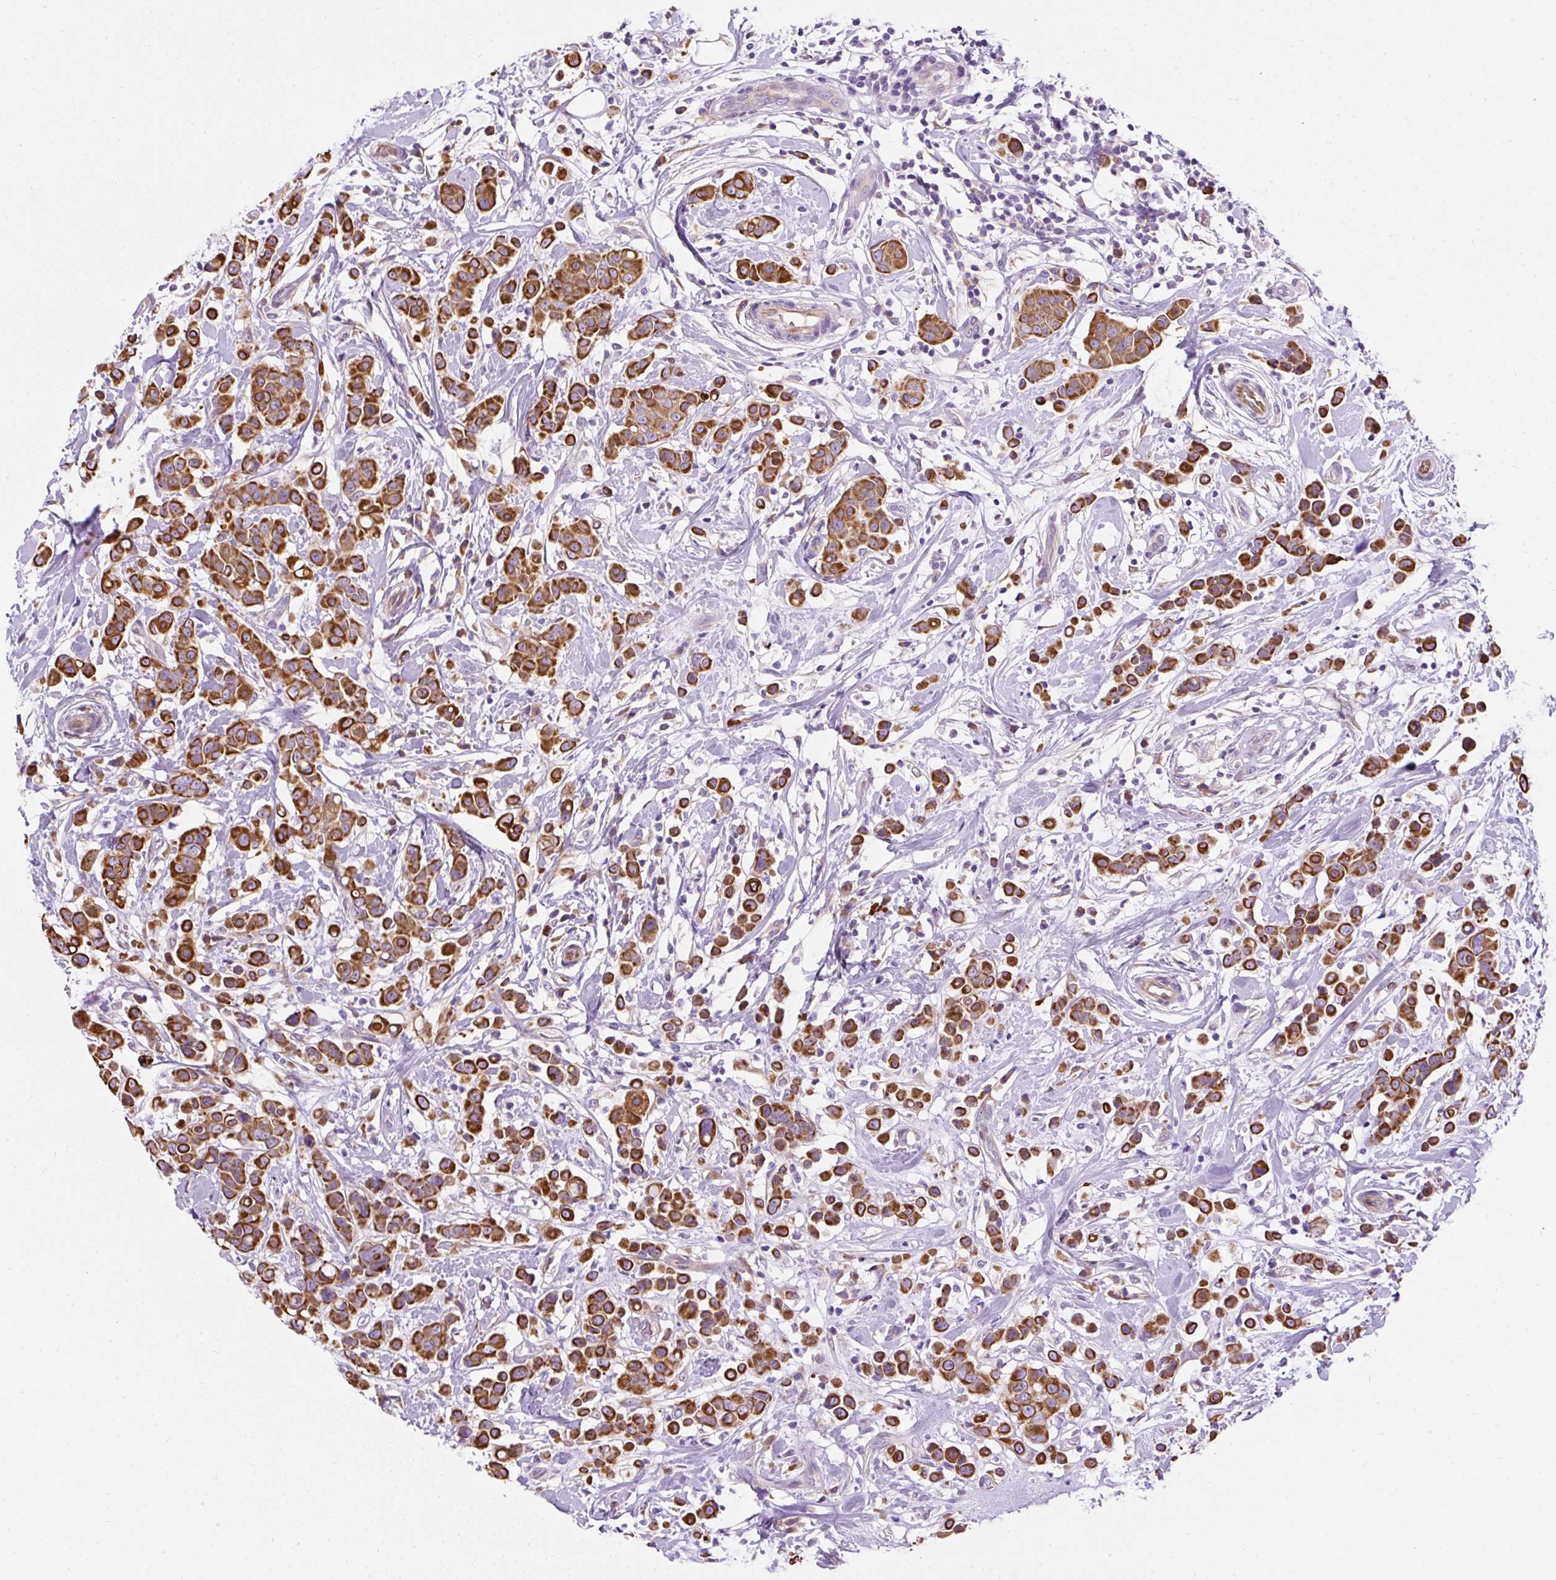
{"staining": {"intensity": "strong", "quantity": ">75%", "location": "cytoplasmic/membranous"}, "tissue": "breast cancer", "cell_type": "Tumor cells", "image_type": "cancer", "snomed": [{"axis": "morphology", "description": "Duct carcinoma"}, {"axis": "topography", "description": "Breast"}], "caption": "Immunohistochemical staining of human breast cancer (infiltrating ductal carcinoma) shows high levels of strong cytoplasmic/membranous staining in about >75% of tumor cells. The protein is shown in brown color, while the nuclei are stained blue.", "gene": "FAM149A", "patient": {"sex": "female", "age": 27}}